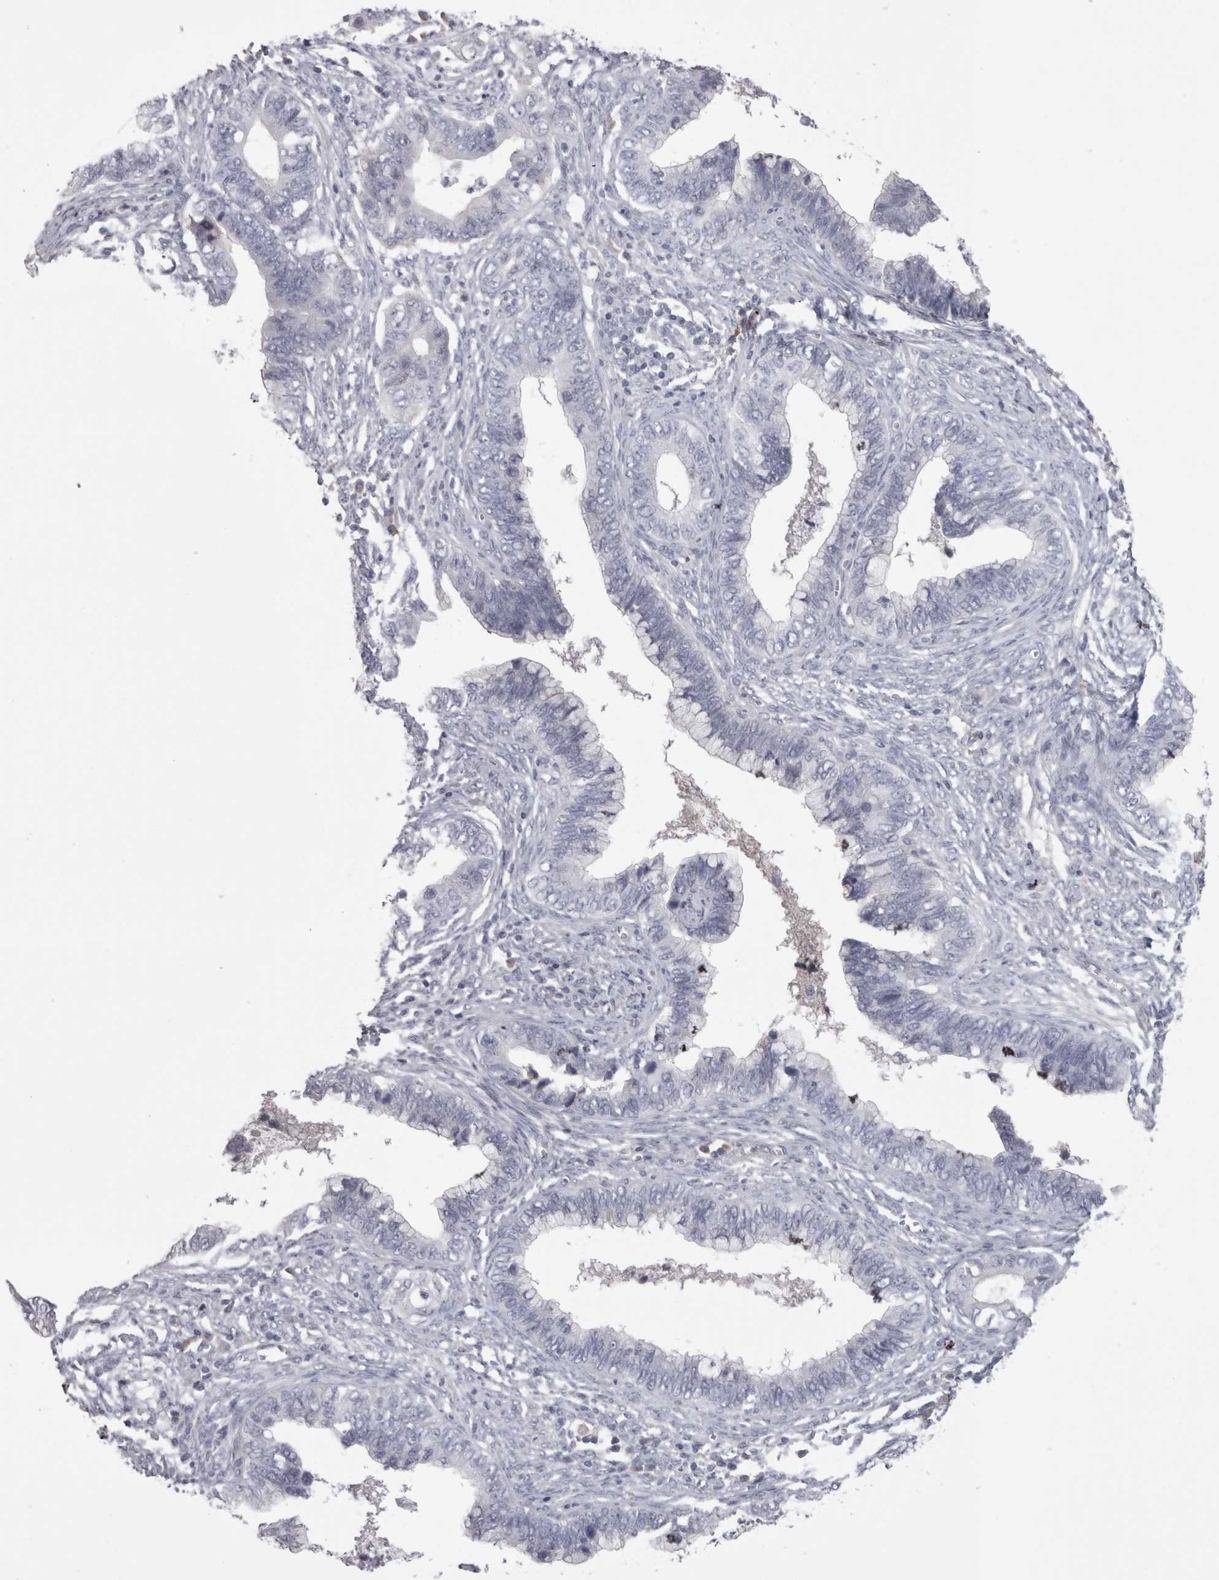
{"staining": {"intensity": "negative", "quantity": "none", "location": "none"}, "tissue": "cervical cancer", "cell_type": "Tumor cells", "image_type": "cancer", "snomed": [{"axis": "morphology", "description": "Adenocarcinoma, NOS"}, {"axis": "topography", "description": "Cervix"}], "caption": "Immunohistochemistry histopathology image of human cervical adenocarcinoma stained for a protein (brown), which demonstrates no staining in tumor cells.", "gene": "SAA4", "patient": {"sex": "female", "age": 44}}